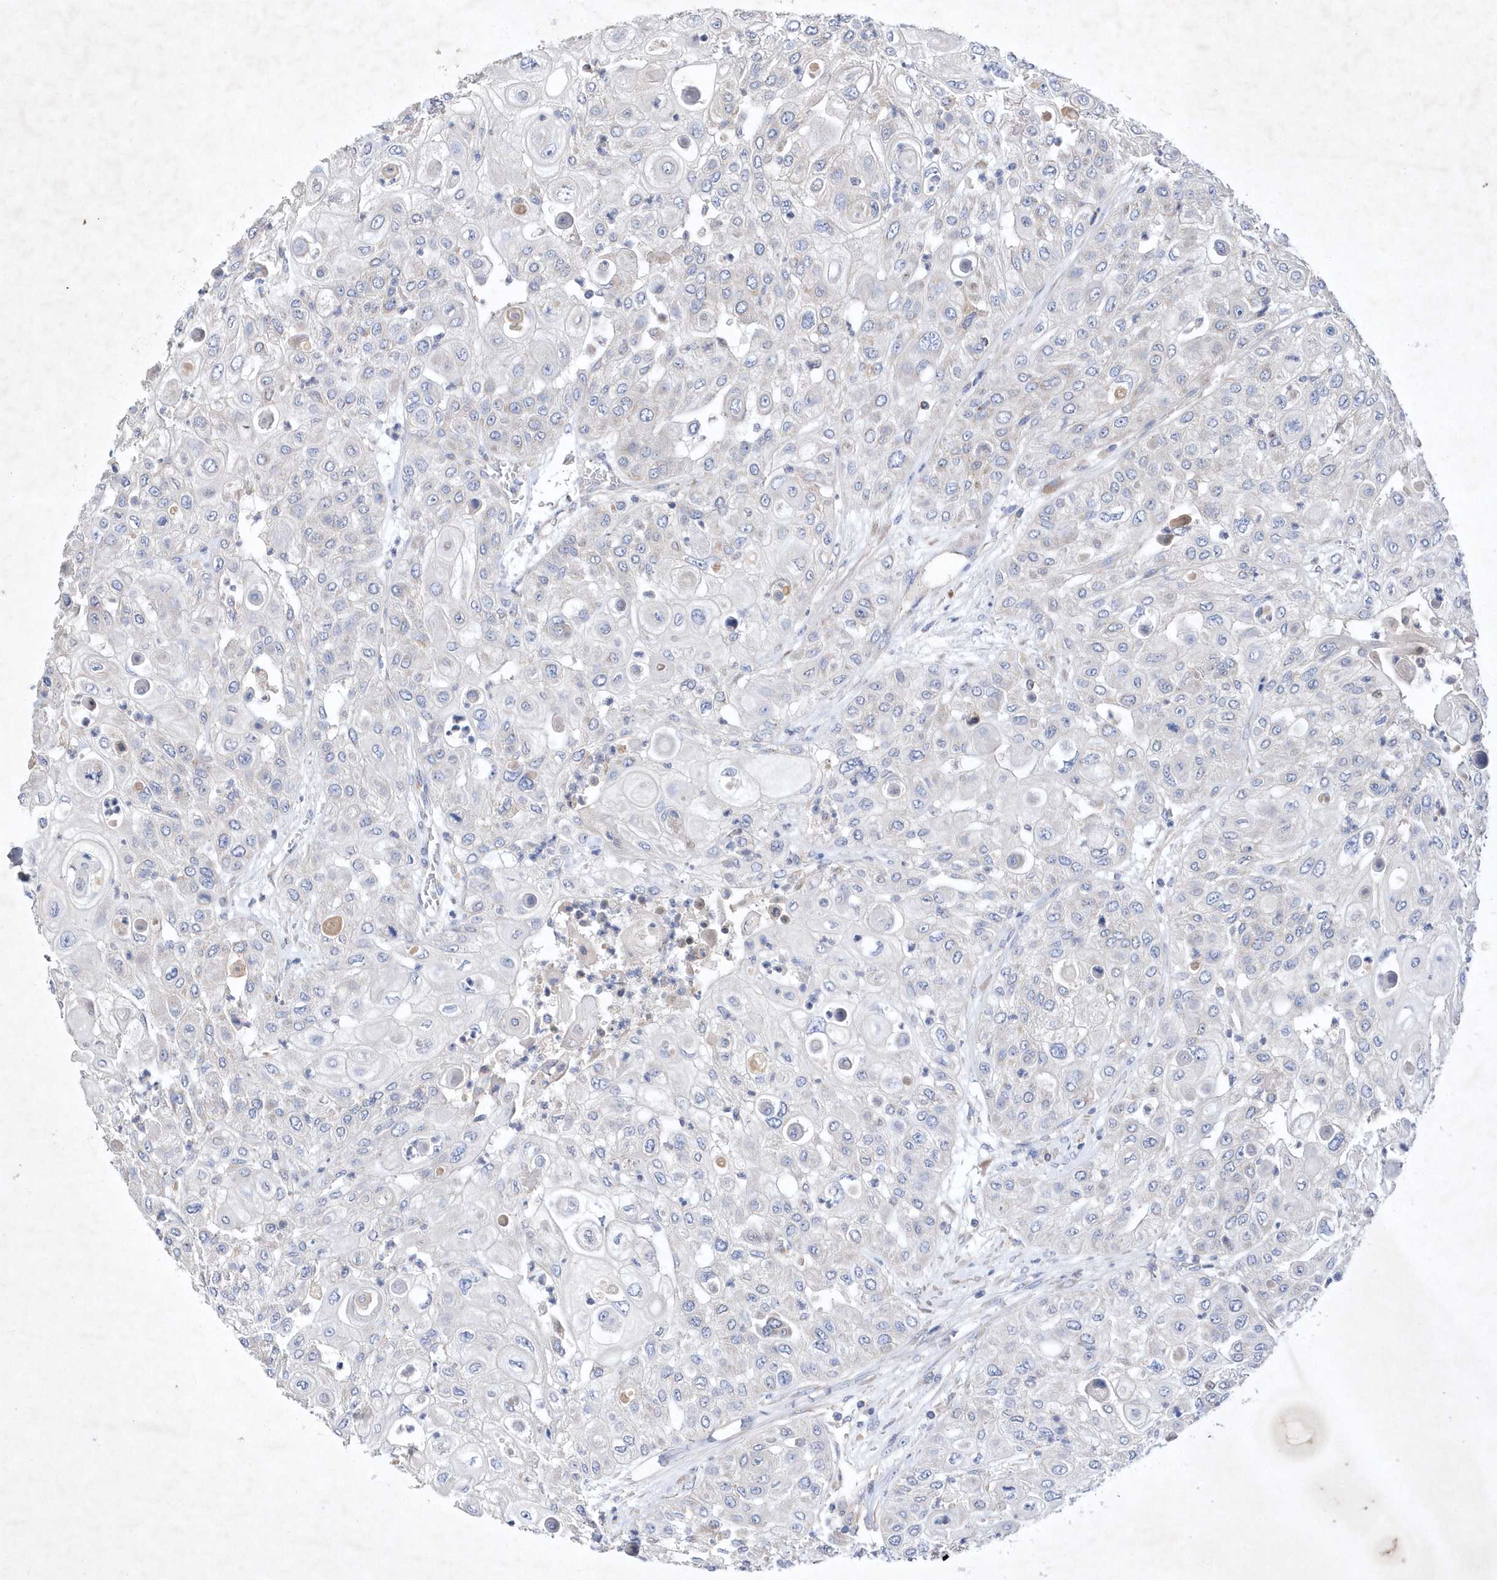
{"staining": {"intensity": "negative", "quantity": "none", "location": "none"}, "tissue": "urothelial cancer", "cell_type": "Tumor cells", "image_type": "cancer", "snomed": [{"axis": "morphology", "description": "Urothelial carcinoma, High grade"}, {"axis": "topography", "description": "Urinary bladder"}], "caption": "The micrograph reveals no staining of tumor cells in urothelial cancer. (IHC, brightfield microscopy, high magnification).", "gene": "METTL8", "patient": {"sex": "female", "age": 79}}